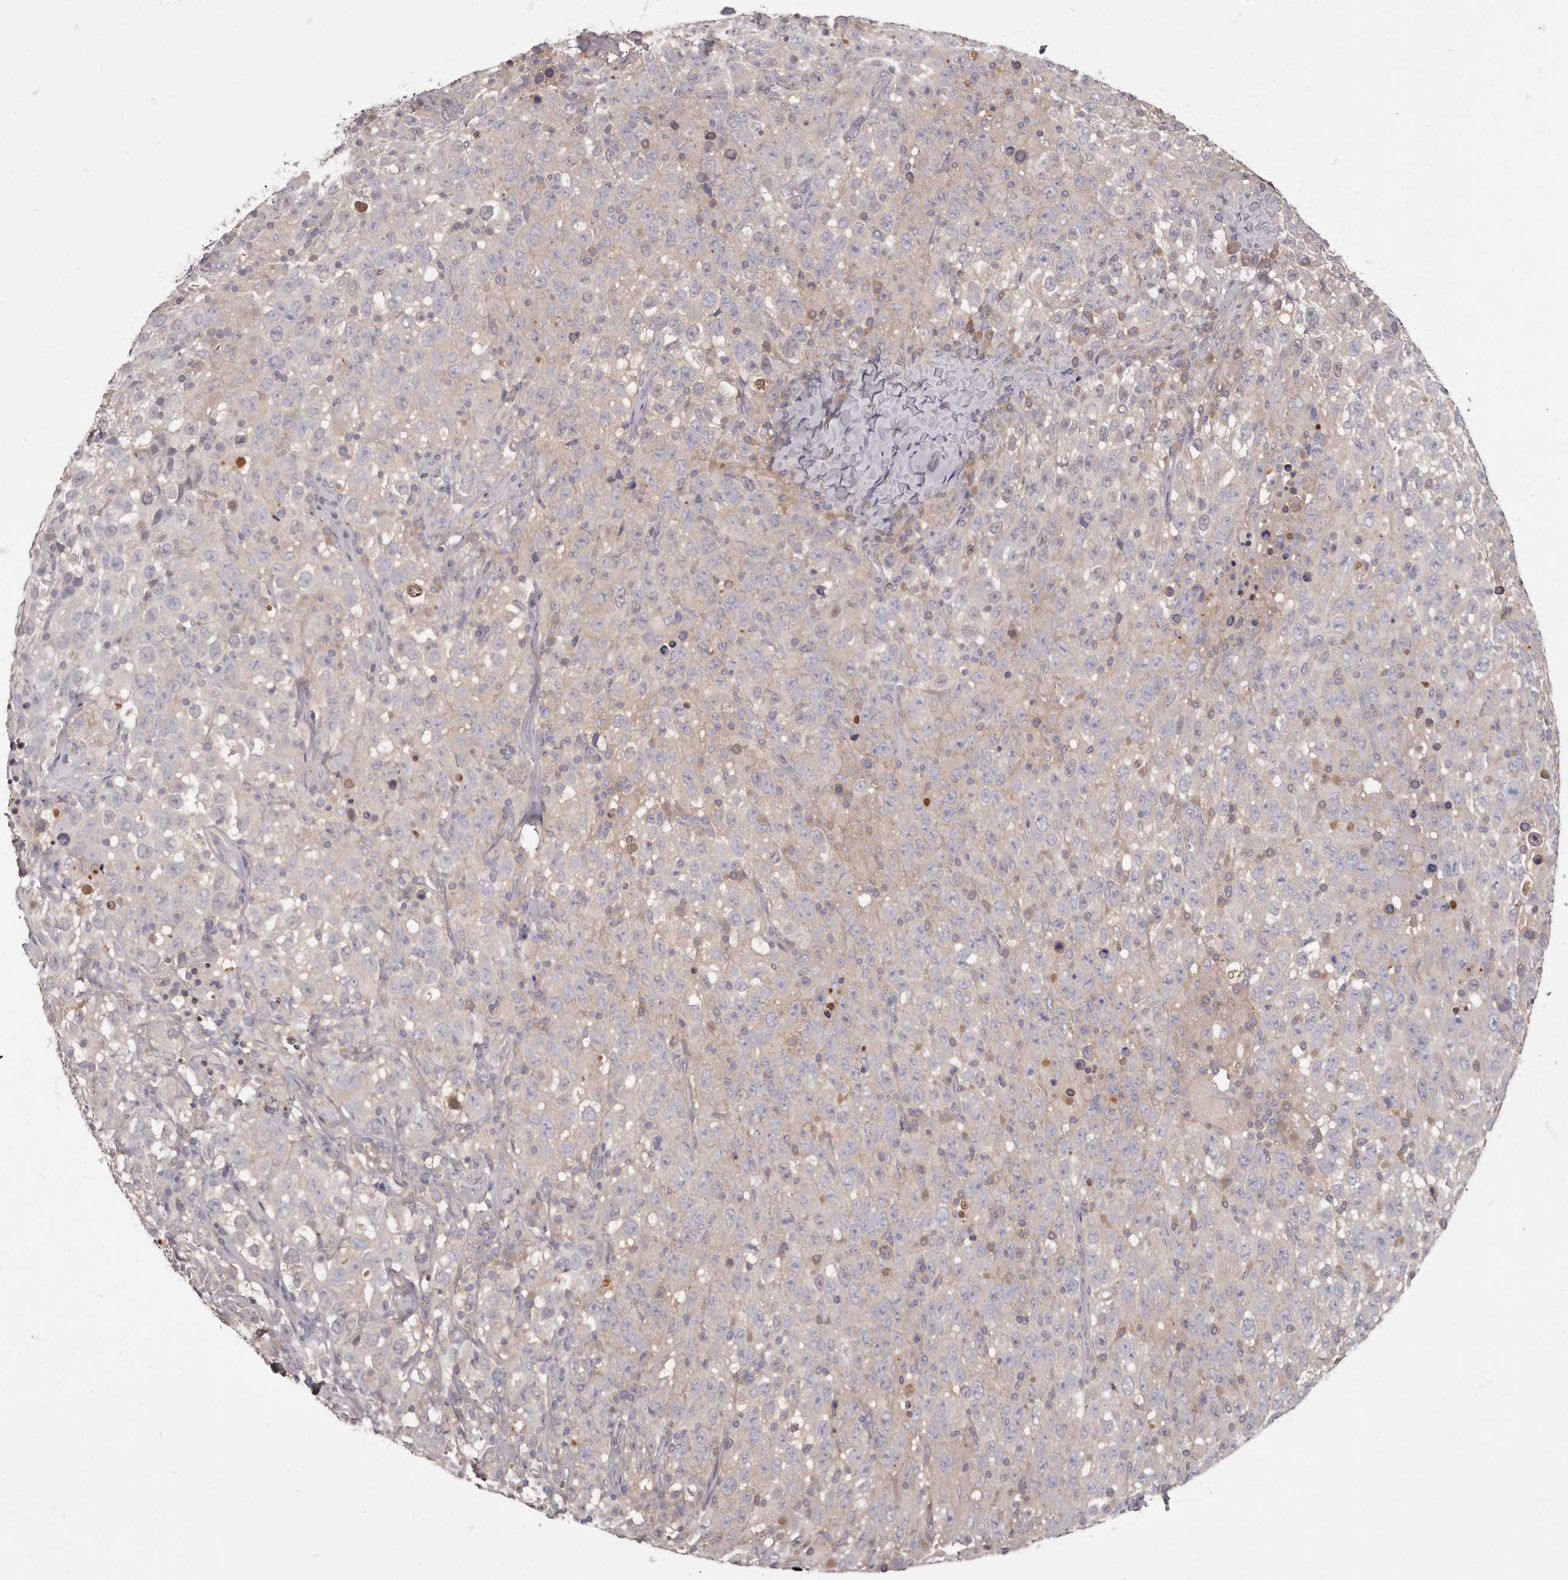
{"staining": {"intensity": "negative", "quantity": "none", "location": "none"}, "tissue": "testis cancer", "cell_type": "Tumor cells", "image_type": "cancer", "snomed": [{"axis": "morphology", "description": "Seminoma, NOS"}, {"axis": "topography", "description": "Testis"}], "caption": "Immunohistochemistry micrograph of neoplastic tissue: human testis cancer (seminoma) stained with DAB (3,3'-diaminobenzidine) exhibits no significant protein expression in tumor cells.", "gene": "APEH", "patient": {"sex": "male", "age": 41}}